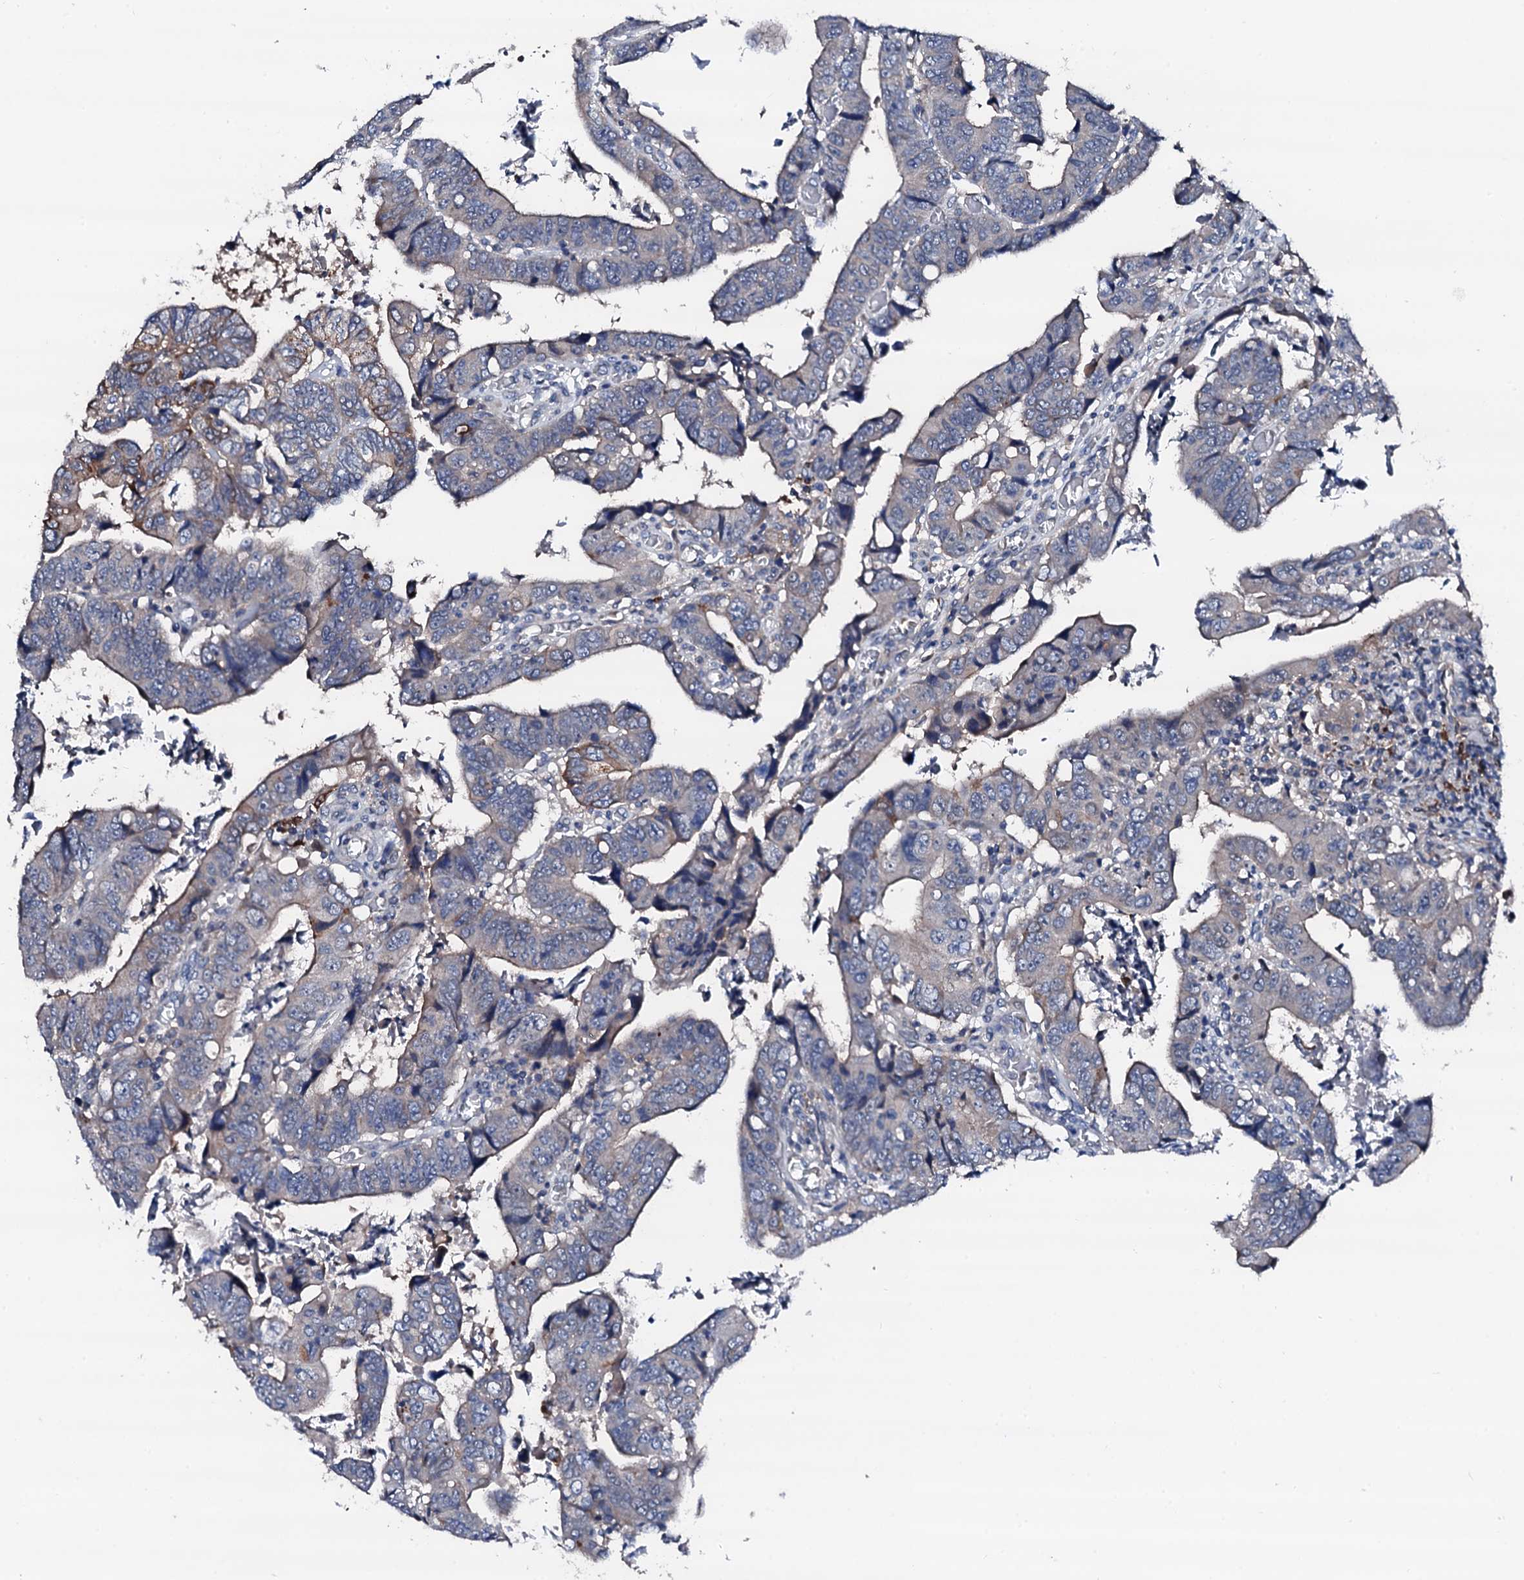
{"staining": {"intensity": "weak", "quantity": "<25%", "location": "cytoplasmic/membranous"}, "tissue": "colorectal cancer", "cell_type": "Tumor cells", "image_type": "cancer", "snomed": [{"axis": "morphology", "description": "Normal tissue, NOS"}, {"axis": "morphology", "description": "Adenocarcinoma, NOS"}, {"axis": "topography", "description": "Rectum"}], "caption": "Micrograph shows no significant protein expression in tumor cells of colorectal cancer (adenocarcinoma).", "gene": "TRAFD1", "patient": {"sex": "female", "age": 65}}